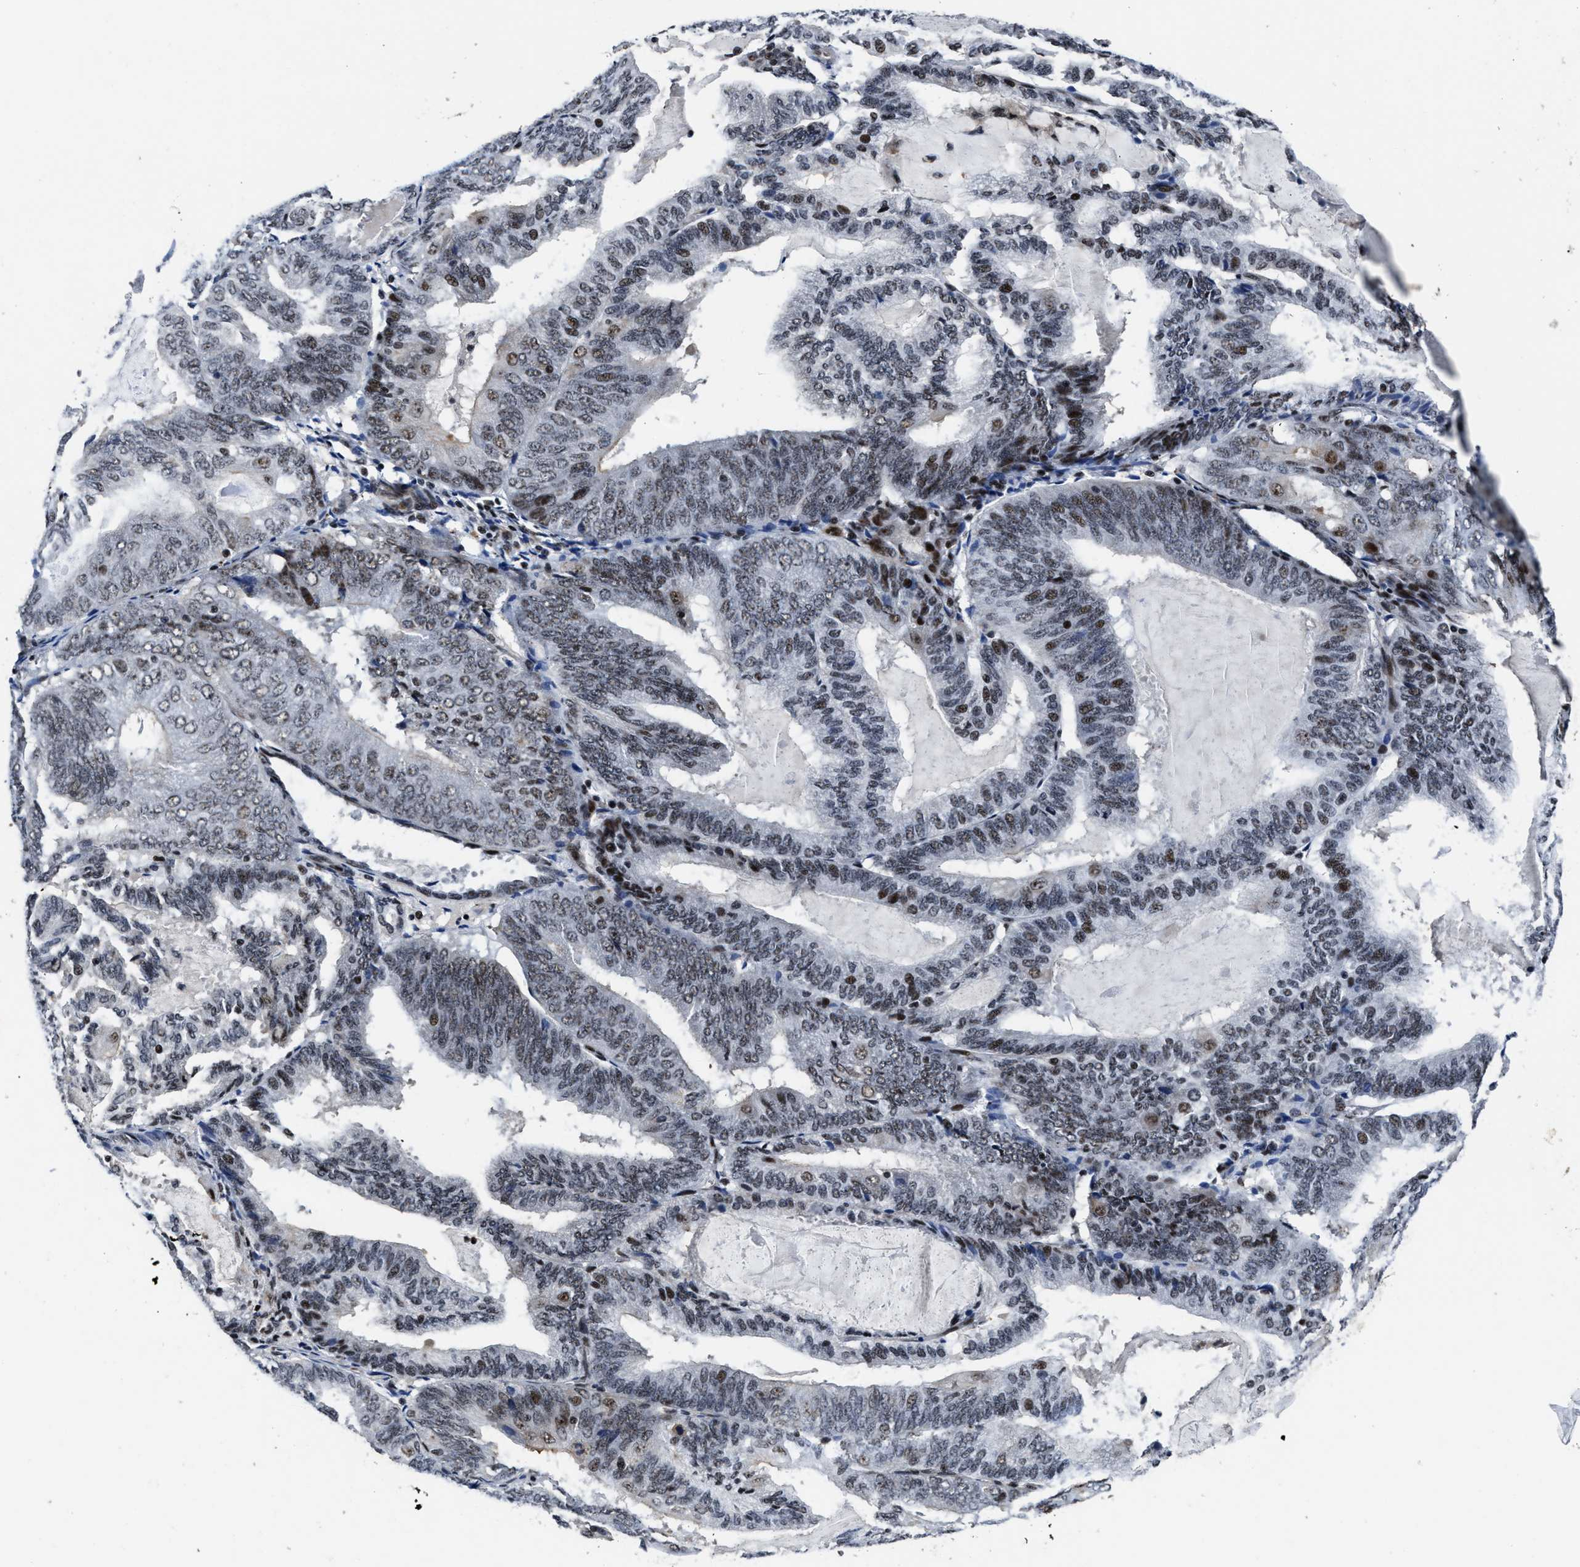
{"staining": {"intensity": "weak", "quantity": "<25%", "location": "nuclear"}, "tissue": "endometrial cancer", "cell_type": "Tumor cells", "image_type": "cancer", "snomed": [{"axis": "morphology", "description": "Adenocarcinoma, NOS"}, {"axis": "topography", "description": "Endometrium"}], "caption": "This image is of endometrial cancer (adenocarcinoma) stained with immunohistochemistry (IHC) to label a protein in brown with the nuclei are counter-stained blue. There is no expression in tumor cells.", "gene": "ZNF233", "patient": {"sex": "female", "age": 81}}